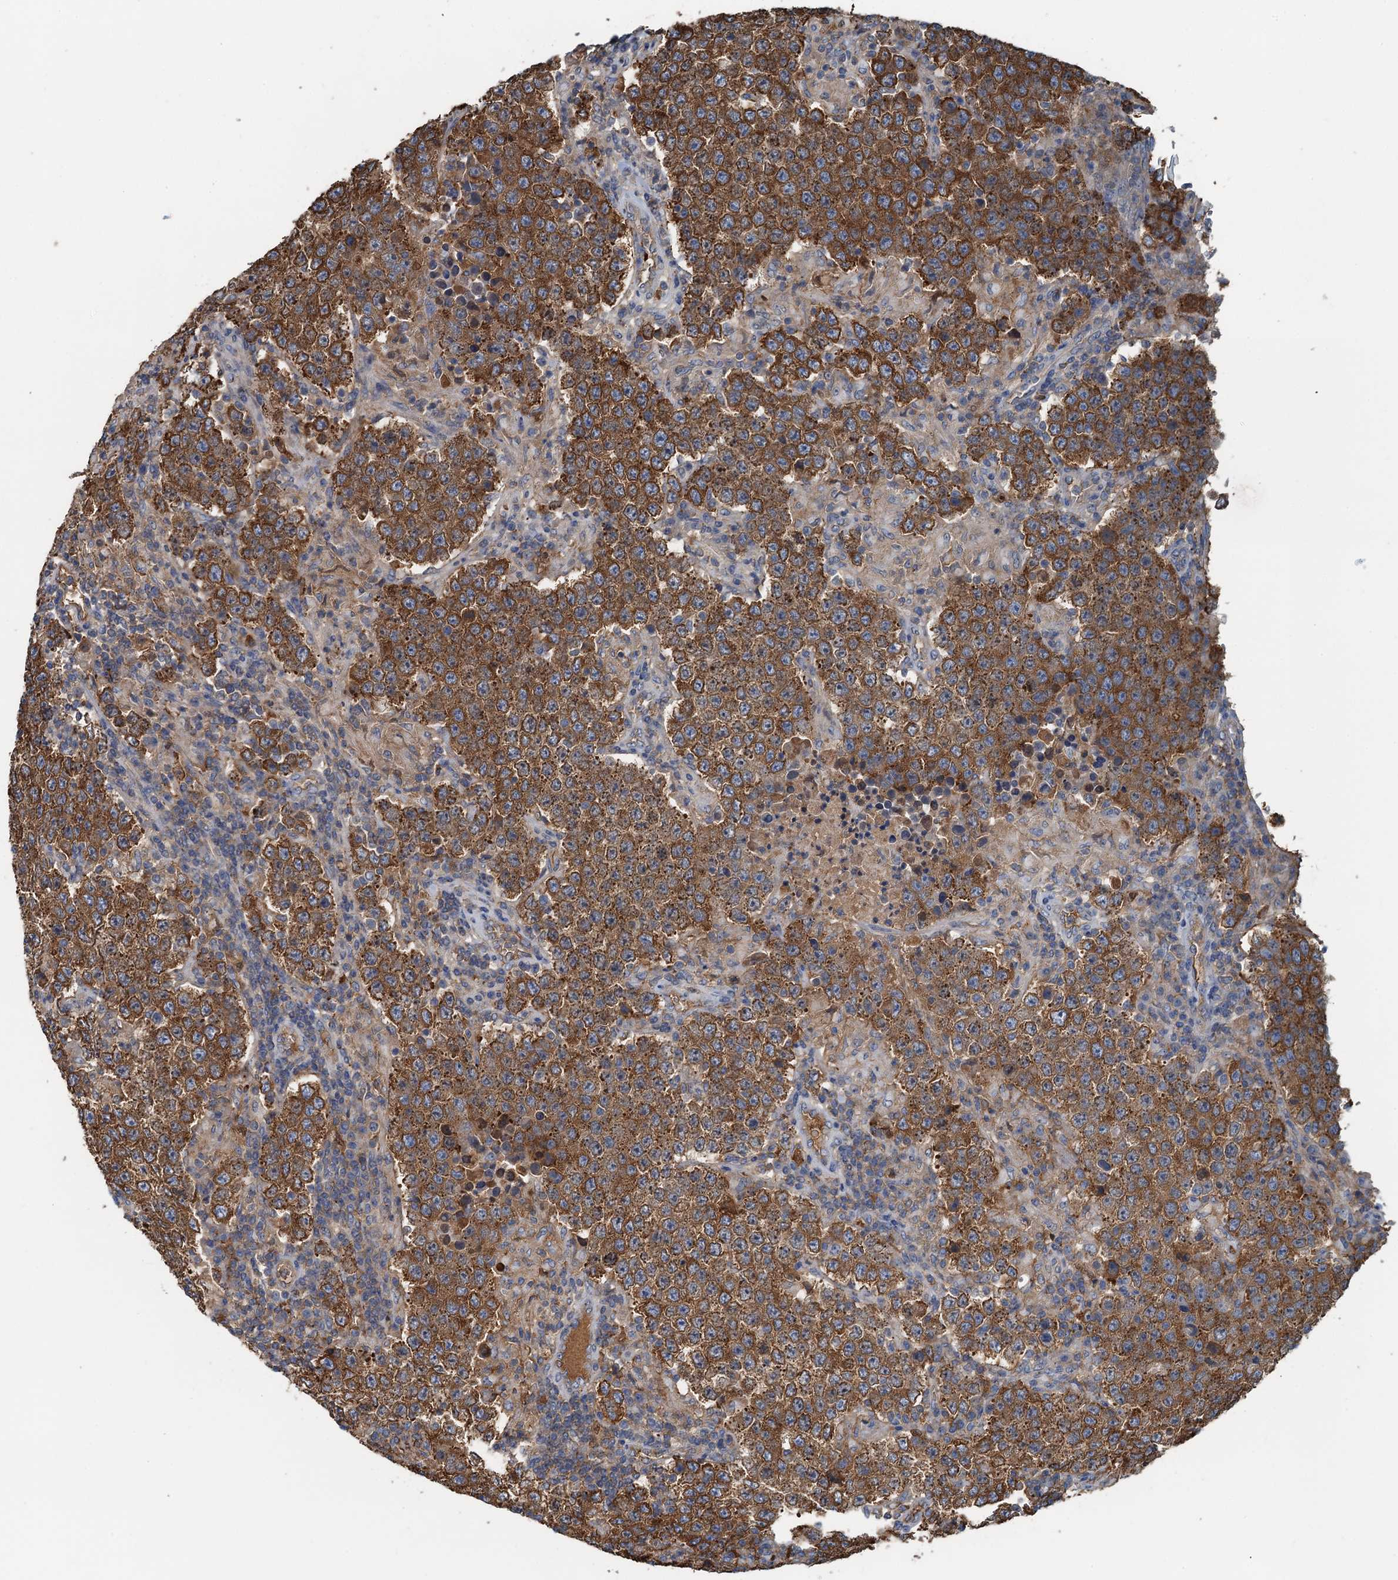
{"staining": {"intensity": "strong", "quantity": ">75%", "location": "cytoplasmic/membranous"}, "tissue": "testis cancer", "cell_type": "Tumor cells", "image_type": "cancer", "snomed": [{"axis": "morphology", "description": "Normal tissue, NOS"}, {"axis": "morphology", "description": "Urothelial carcinoma, High grade"}, {"axis": "morphology", "description": "Seminoma, NOS"}, {"axis": "morphology", "description": "Carcinoma, Embryonal, NOS"}, {"axis": "topography", "description": "Urinary bladder"}, {"axis": "topography", "description": "Testis"}], "caption": "Immunohistochemistry (DAB) staining of testis cancer (seminoma) shows strong cytoplasmic/membranous protein staining in approximately >75% of tumor cells.", "gene": "LSM14B", "patient": {"sex": "male", "age": 41}}